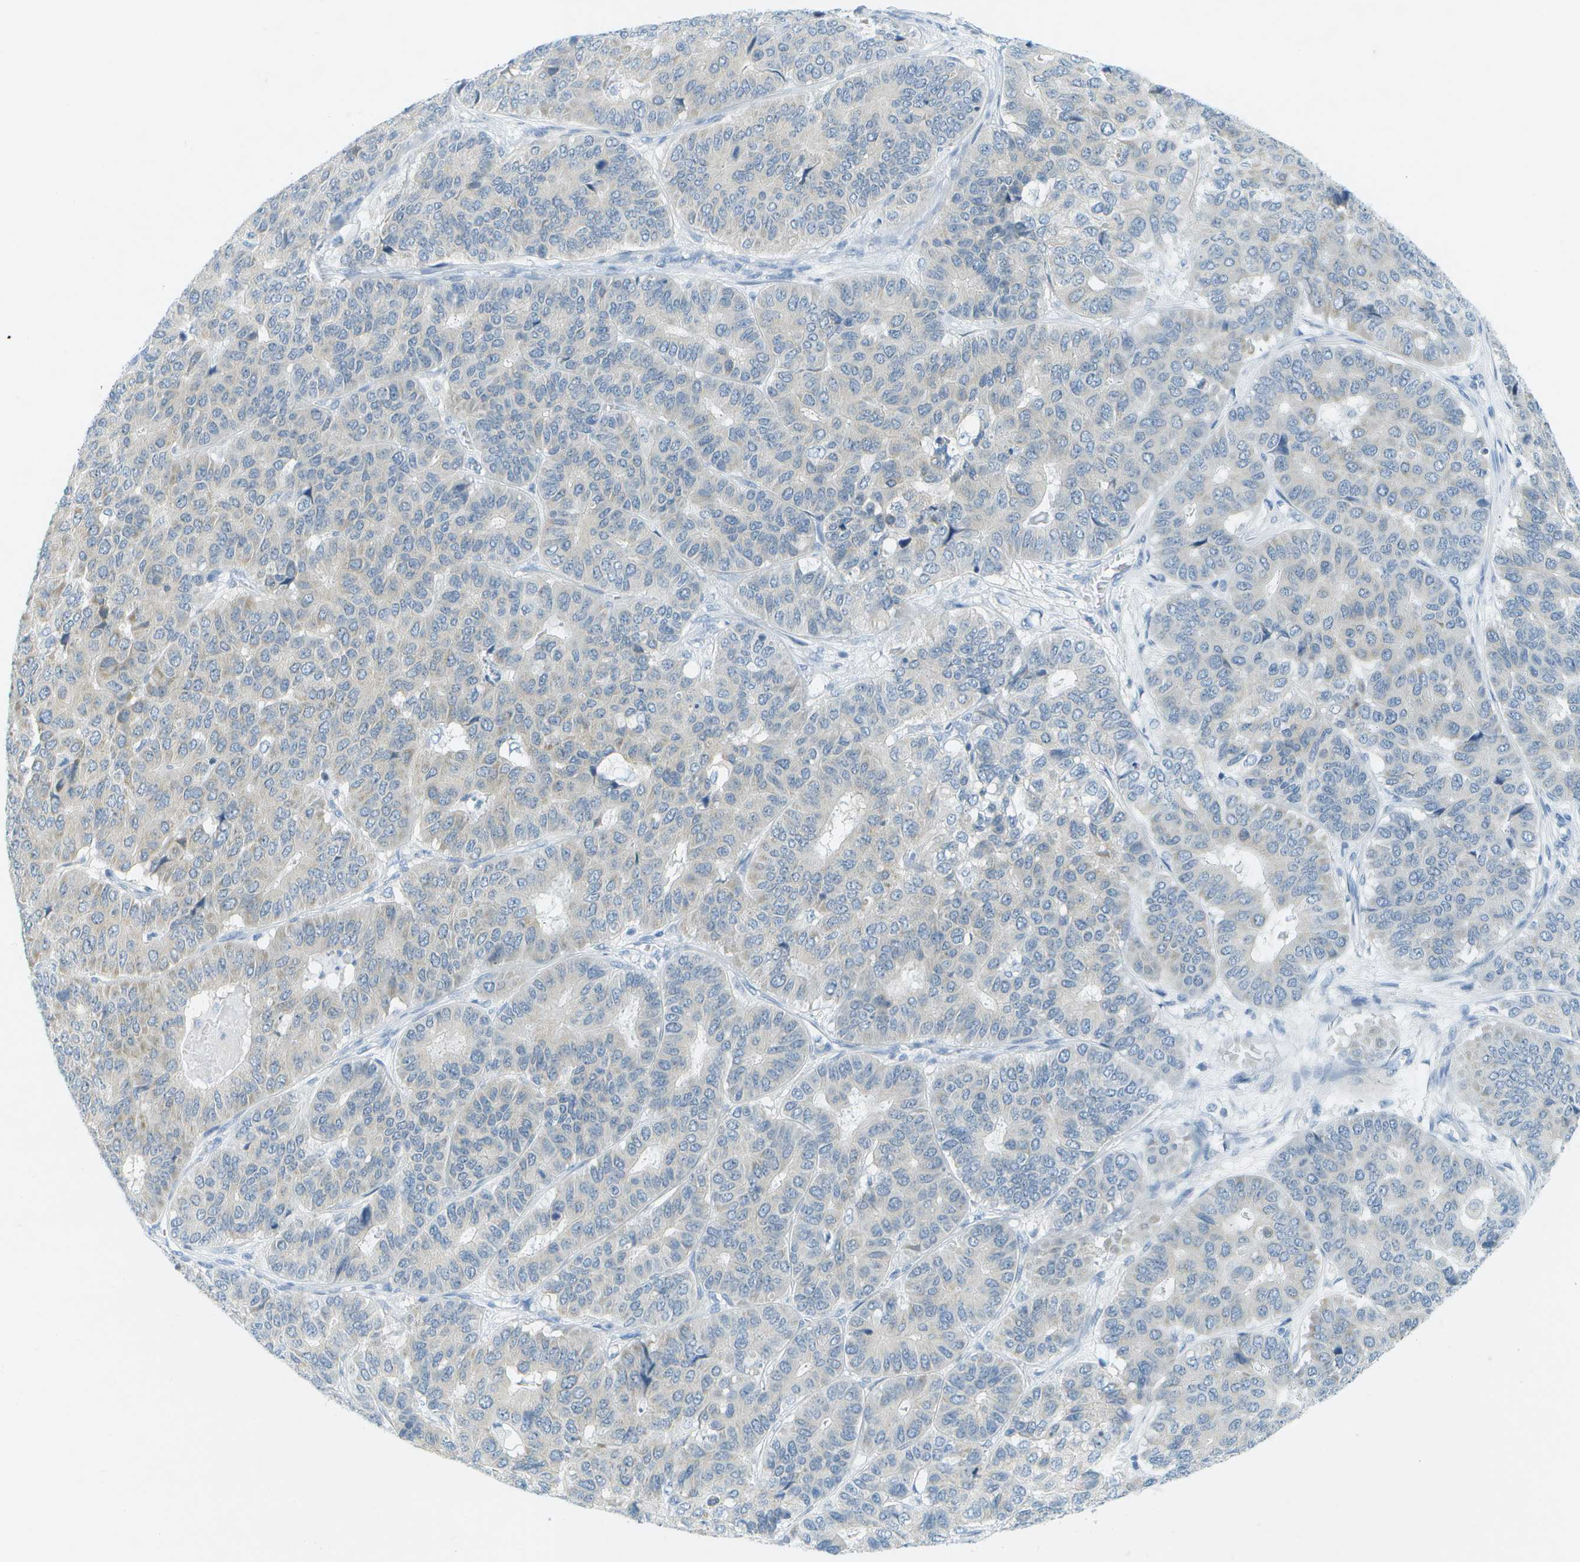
{"staining": {"intensity": "negative", "quantity": "none", "location": "none"}, "tissue": "pancreatic cancer", "cell_type": "Tumor cells", "image_type": "cancer", "snomed": [{"axis": "morphology", "description": "Adenocarcinoma, NOS"}, {"axis": "topography", "description": "Pancreas"}], "caption": "Human pancreatic adenocarcinoma stained for a protein using immunohistochemistry (IHC) displays no positivity in tumor cells.", "gene": "SMYD5", "patient": {"sex": "male", "age": 50}}